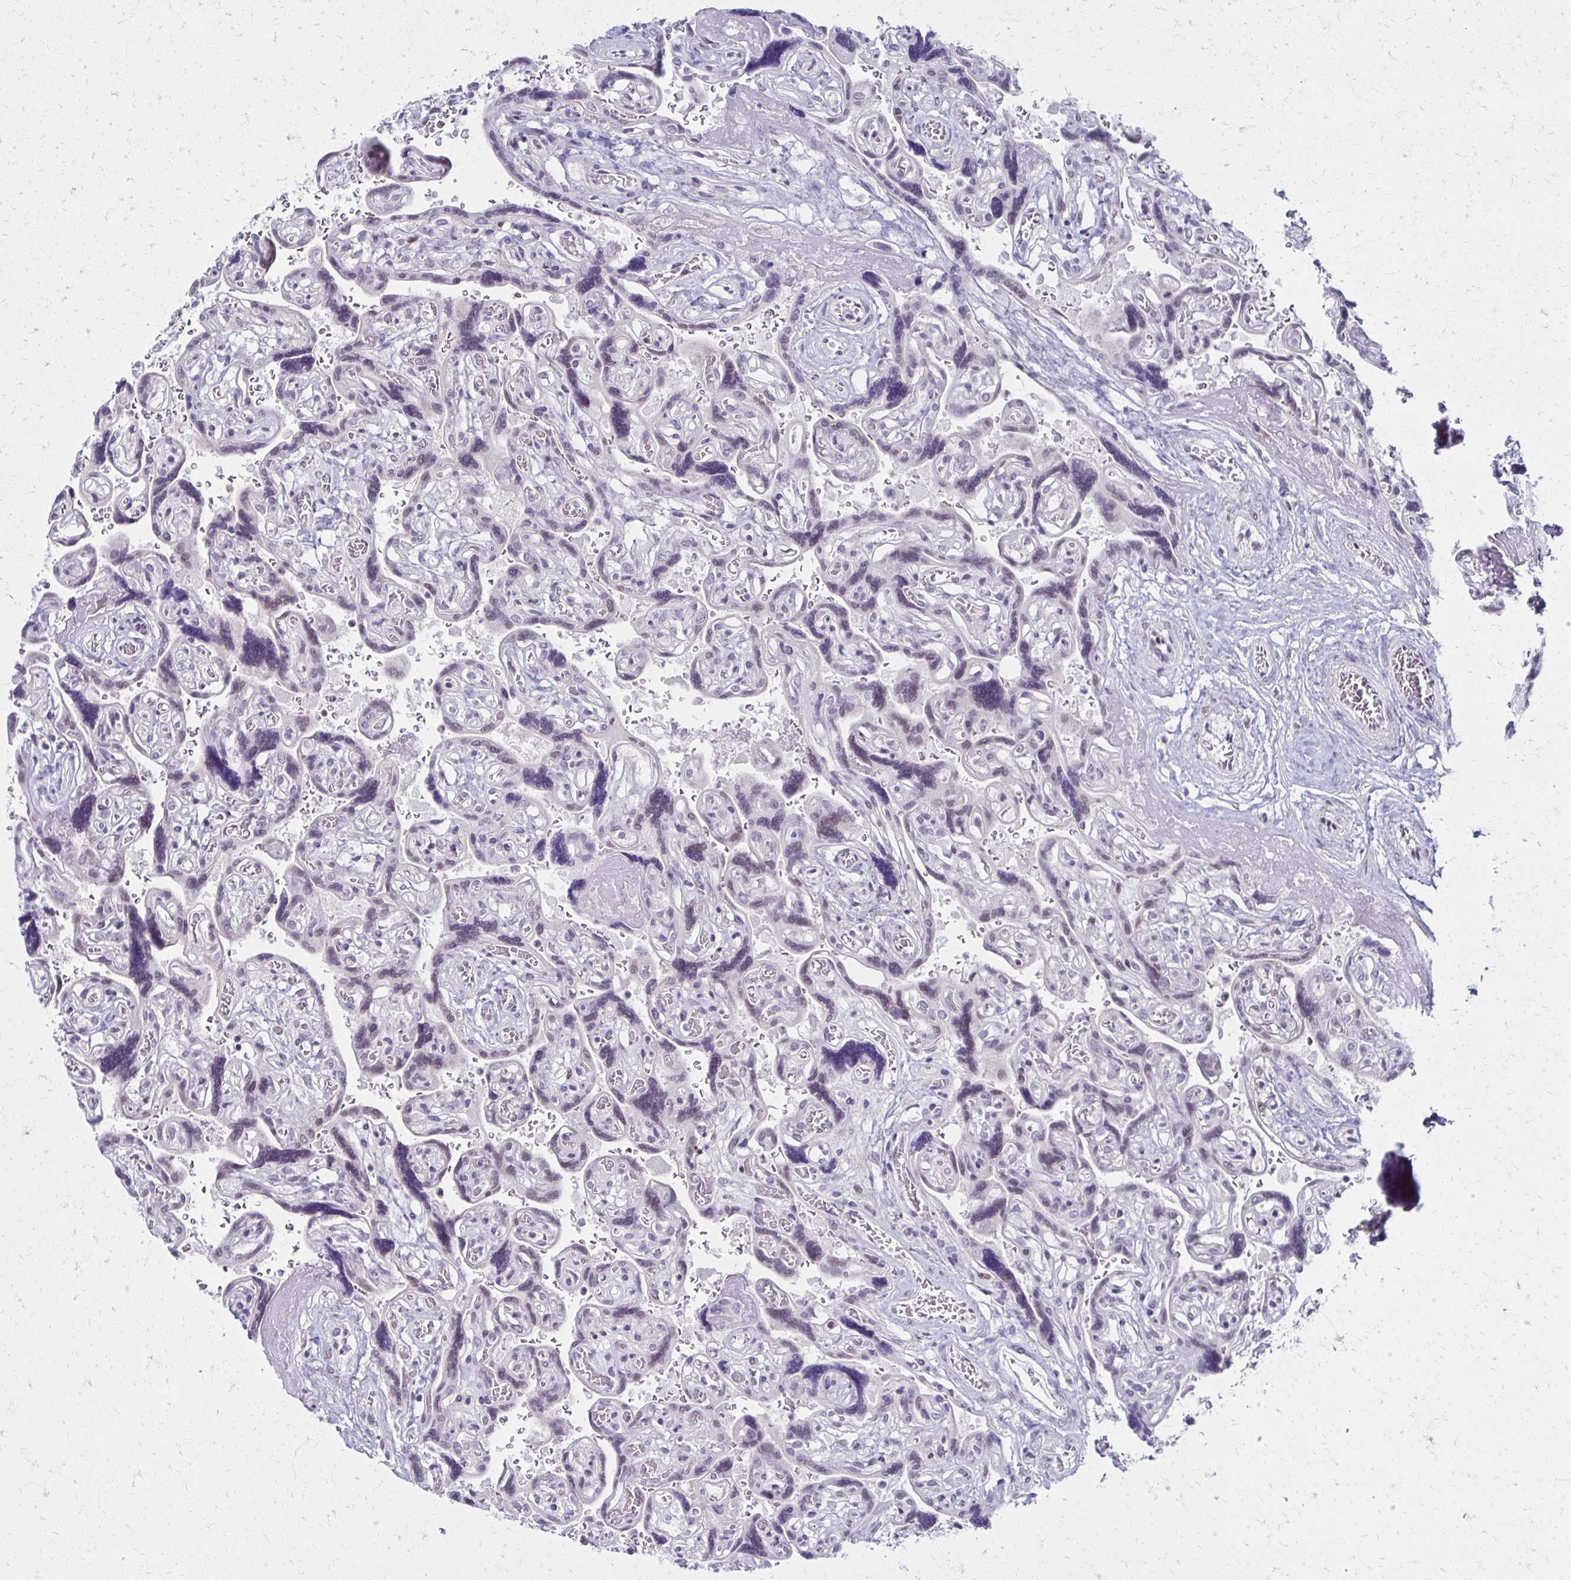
{"staining": {"intensity": "moderate", "quantity": "25%-75%", "location": "nuclear"}, "tissue": "placenta", "cell_type": "Decidual cells", "image_type": "normal", "snomed": [{"axis": "morphology", "description": "Normal tissue, NOS"}, {"axis": "topography", "description": "Placenta"}], "caption": "Immunohistochemical staining of benign human placenta demonstrates moderate nuclear protein staining in approximately 25%-75% of decidual cells. Immunohistochemistry (ihc) stains the protein in brown and the nuclei are stained blue.", "gene": "IRF7", "patient": {"sex": "female", "age": 32}}